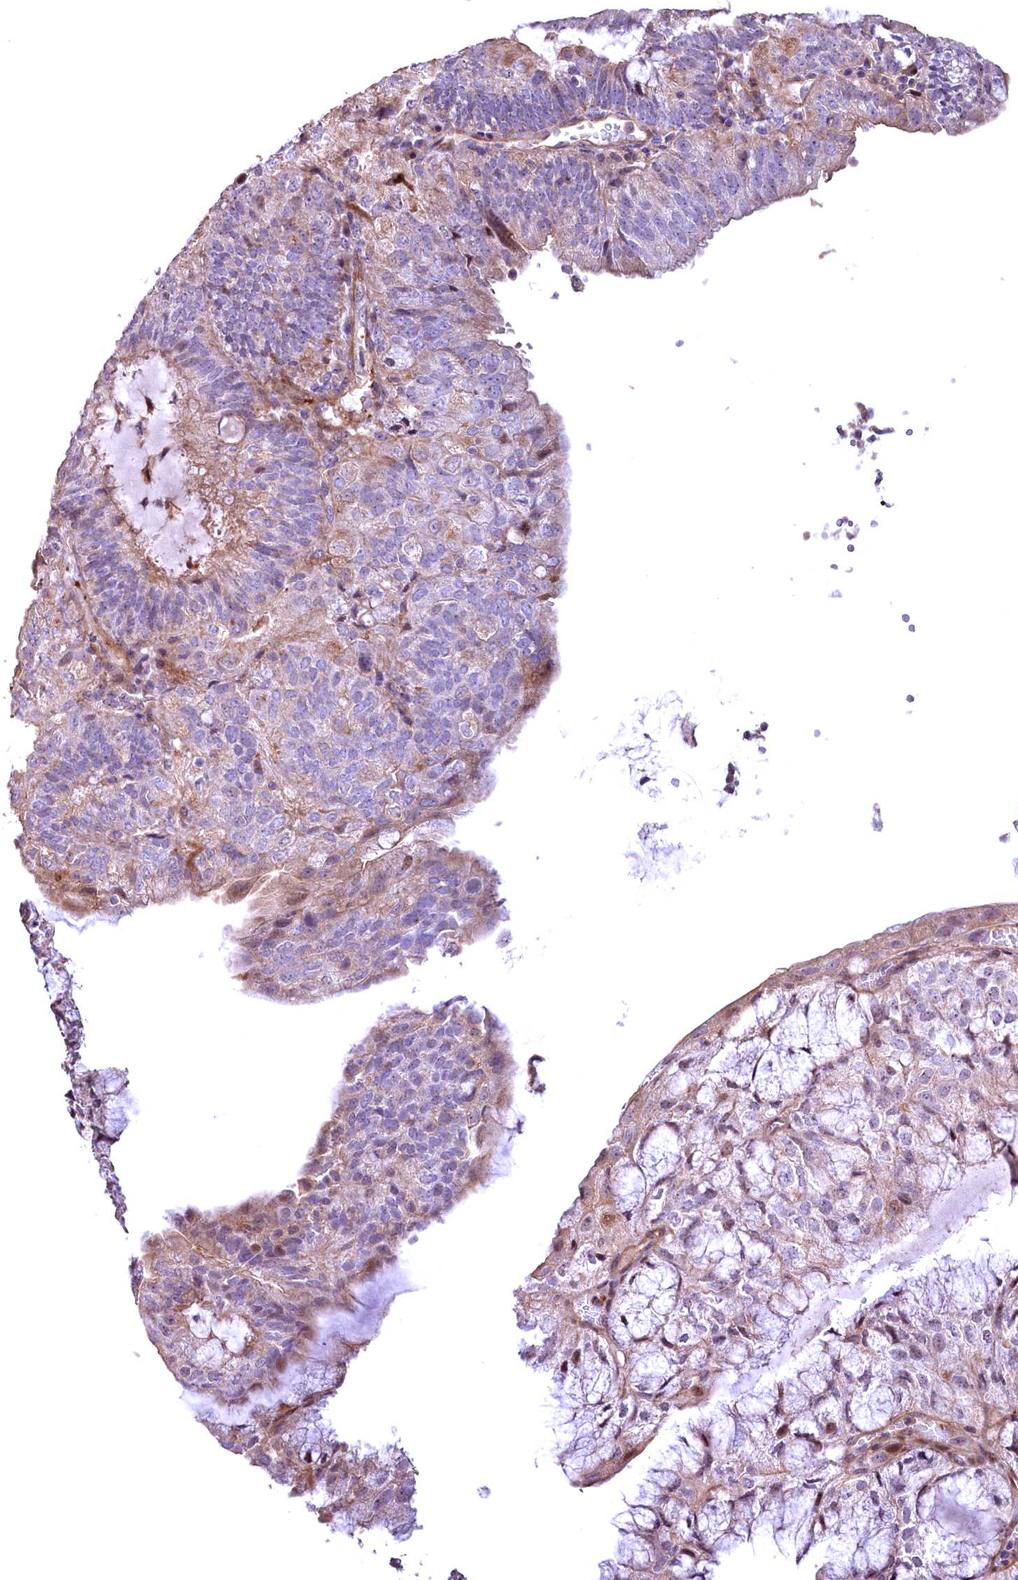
{"staining": {"intensity": "weak", "quantity": "<25%", "location": "cytoplasmic/membranous,nuclear"}, "tissue": "endometrial cancer", "cell_type": "Tumor cells", "image_type": "cancer", "snomed": [{"axis": "morphology", "description": "Adenocarcinoma, NOS"}, {"axis": "topography", "description": "Endometrium"}], "caption": "IHC of endometrial cancer (adenocarcinoma) reveals no expression in tumor cells. (DAB IHC, high magnification).", "gene": "FUZ", "patient": {"sex": "female", "age": 81}}